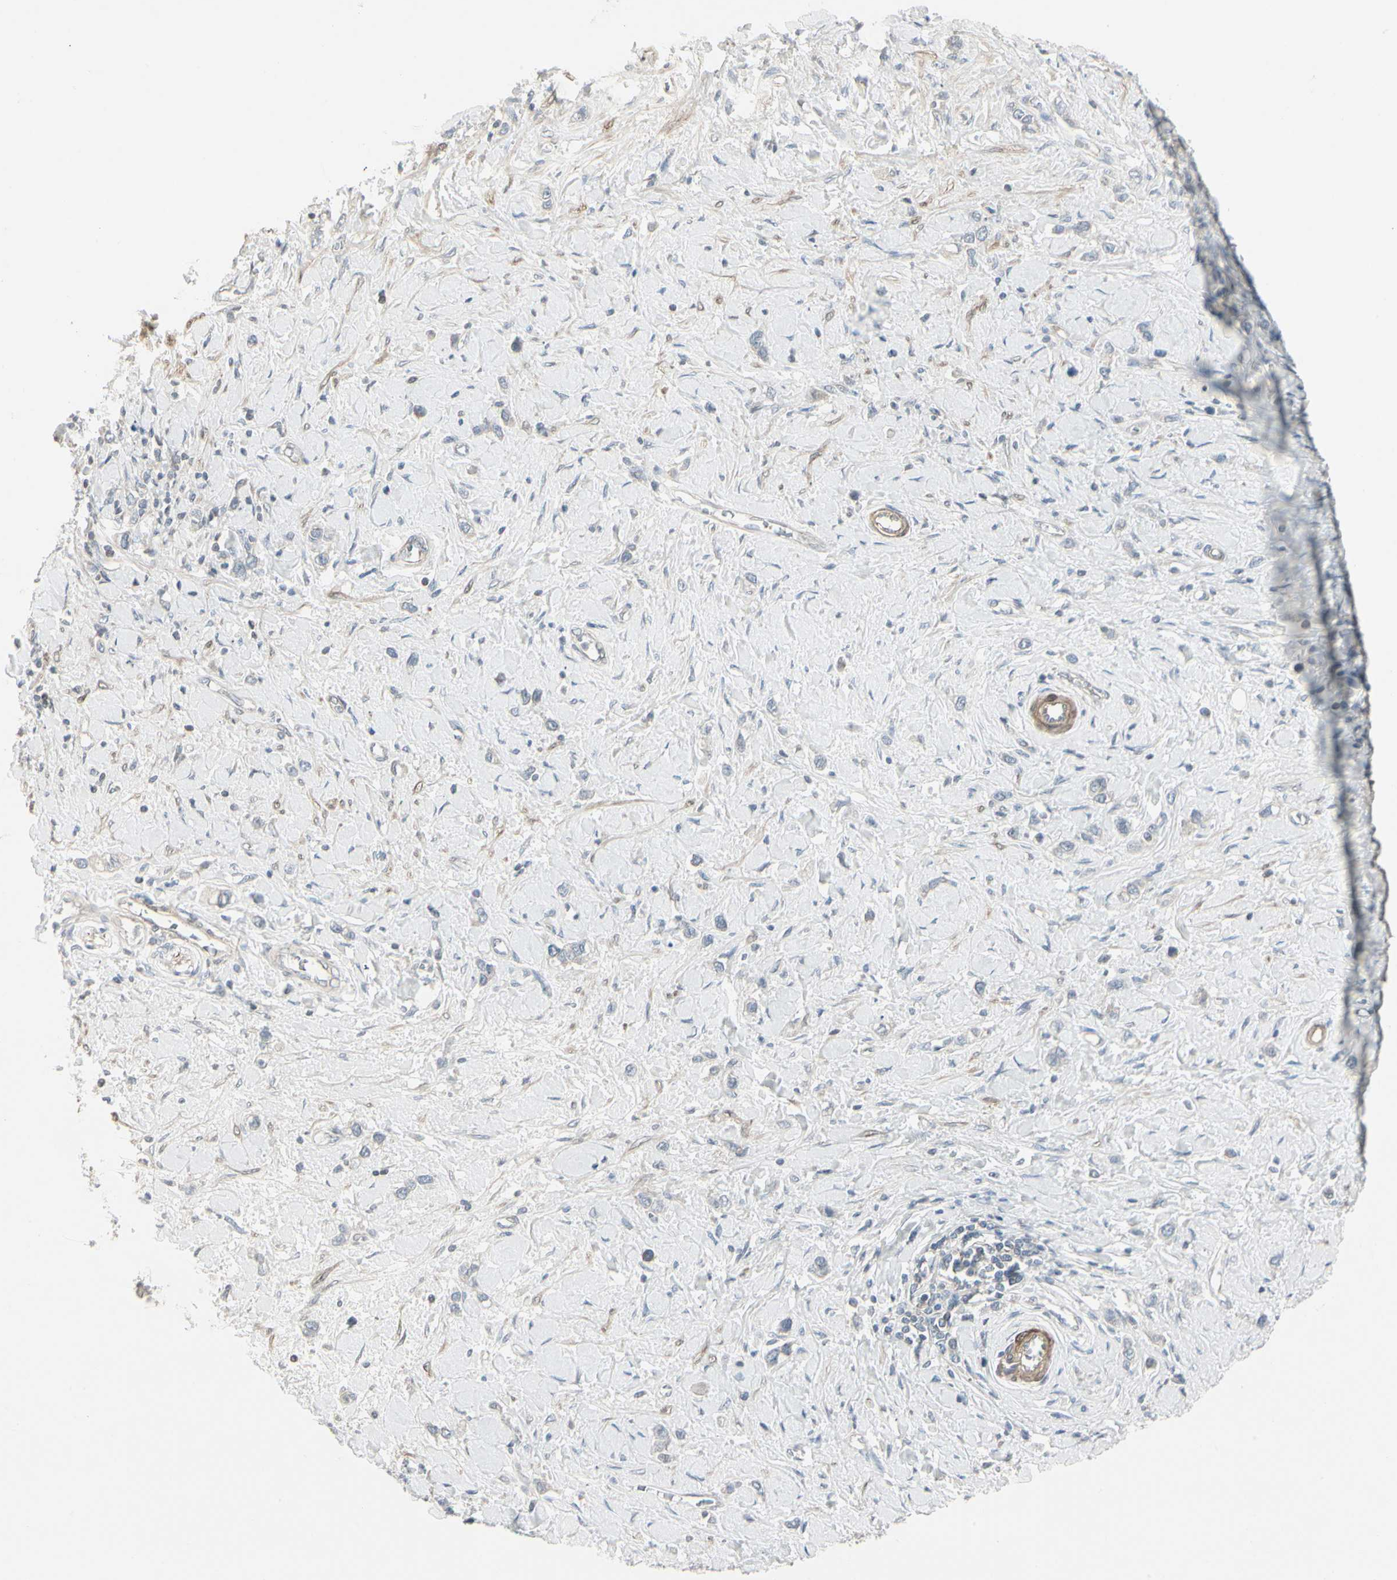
{"staining": {"intensity": "negative", "quantity": "none", "location": "none"}, "tissue": "stomach cancer", "cell_type": "Tumor cells", "image_type": "cancer", "snomed": [{"axis": "morphology", "description": "Normal tissue, NOS"}, {"axis": "morphology", "description": "Adenocarcinoma, NOS"}, {"axis": "topography", "description": "Stomach, upper"}, {"axis": "topography", "description": "Stomach"}], "caption": "Tumor cells are negative for brown protein staining in stomach adenocarcinoma. (Immunohistochemistry (ihc), brightfield microscopy, high magnification).", "gene": "DMPK", "patient": {"sex": "female", "age": 65}}